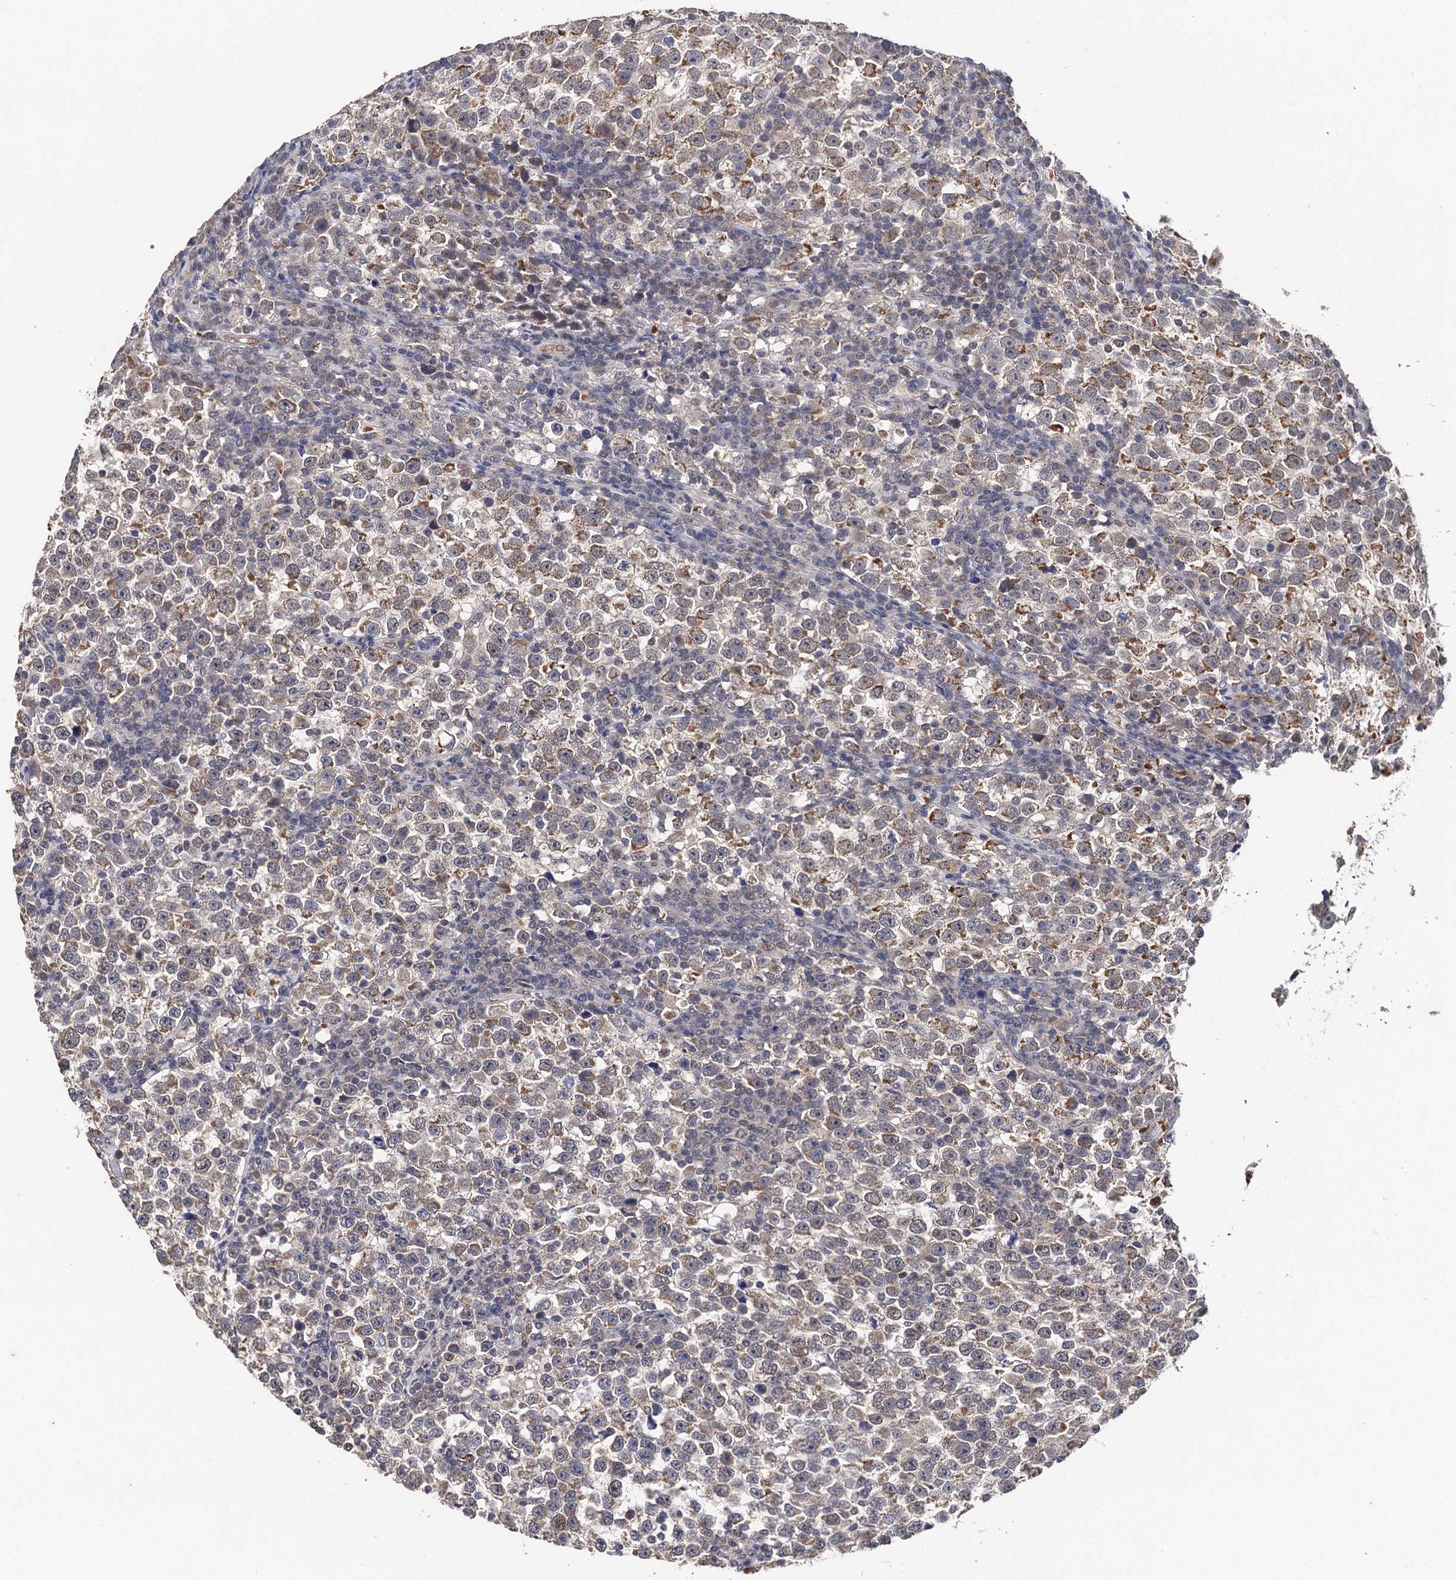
{"staining": {"intensity": "moderate", "quantity": ">75%", "location": "cytoplasmic/membranous"}, "tissue": "testis cancer", "cell_type": "Tumor cells", "image_type": "cancer", "snomed": [{"axis": "morphology", "description": "Normal tissue, NOS"}, {"axis": "morphology", "description": "Seminoma, NOS"}, {"axis": "topography", "description": "Testis"}], "caption": "A medium amount of moderate cytoplasmic/membranous staining is seen in about >75% of tumor cells in testis cancer (seminoma) tissue.", "gene": "PPTC7", "patient": {"sex": "male", "age": 43}}